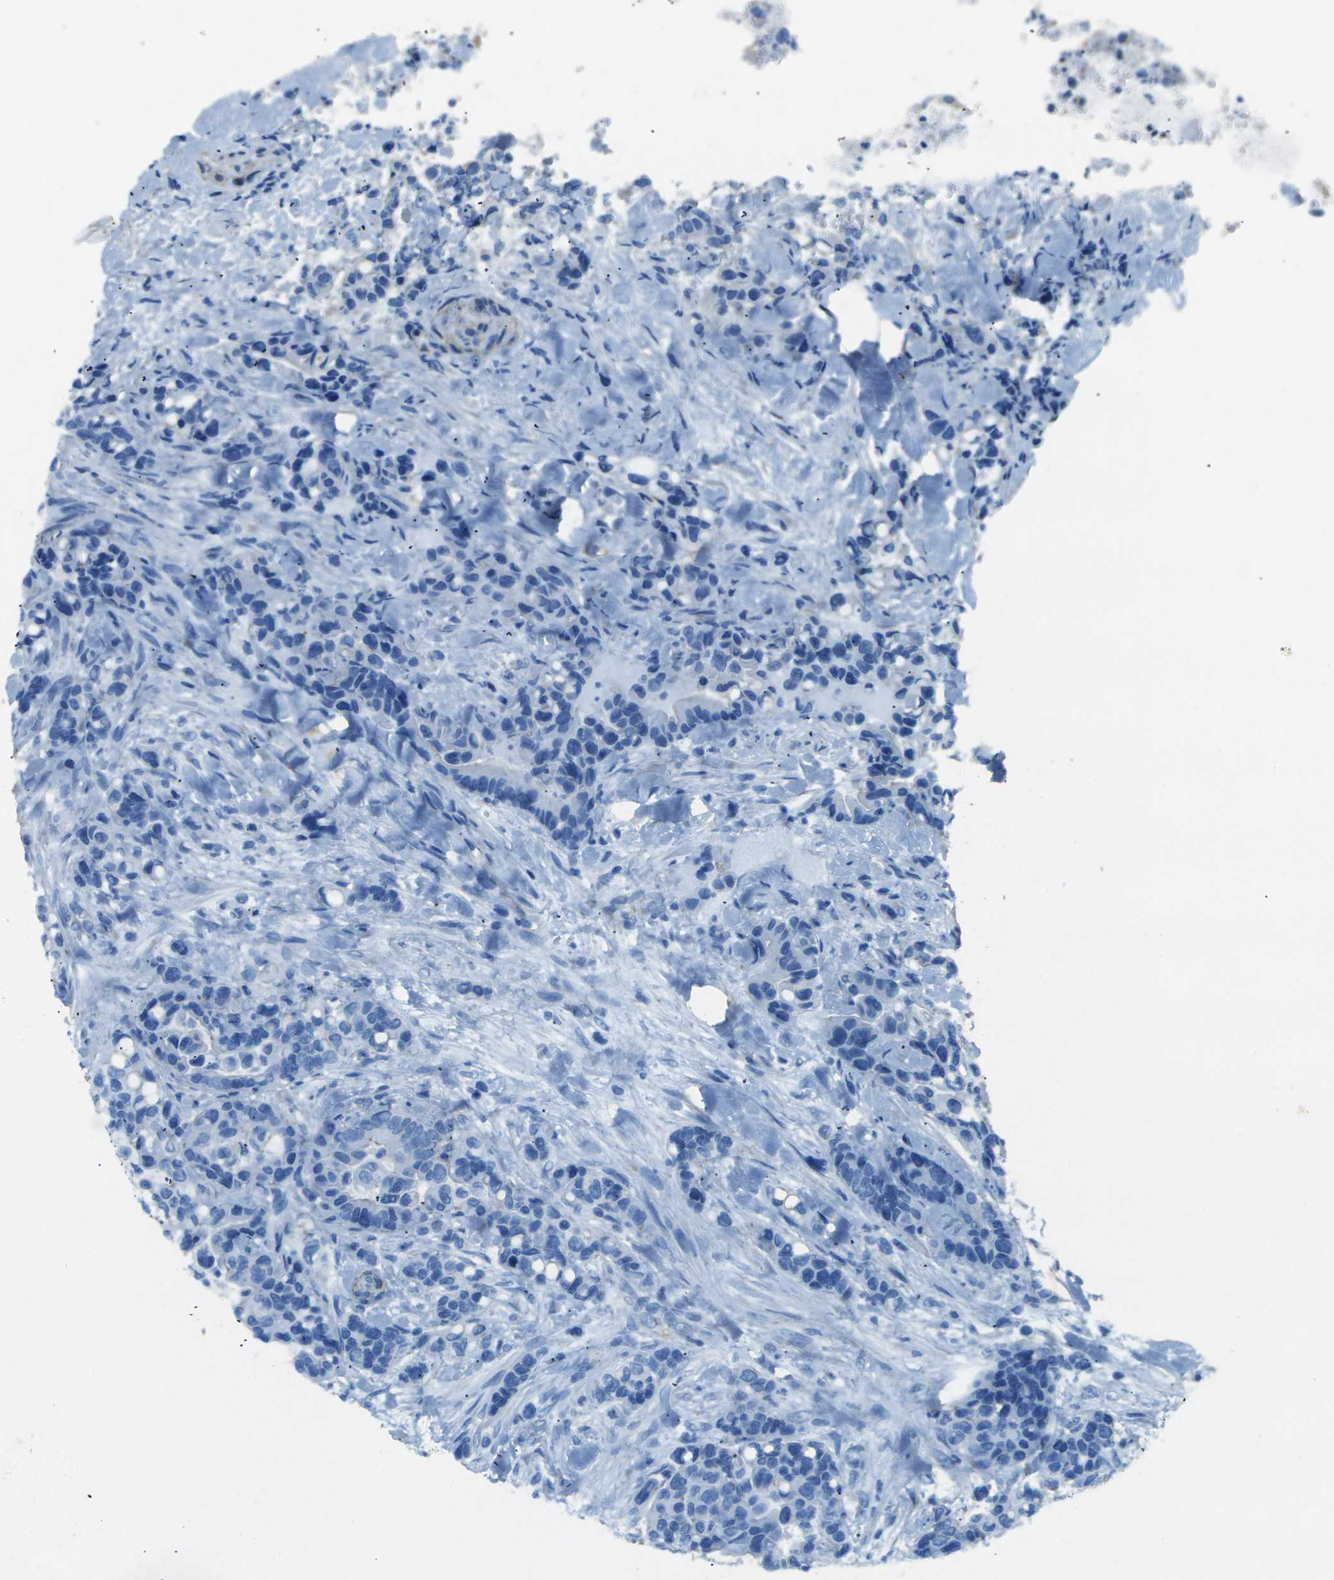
{"staining": {"intensity": "weak", "quantity": "<25%", "location": "cytoplasmic/membranous"}, "tissue": "colorectal cancer", "cell_type": "Tumor cells", "image_type": "cancer", "snomed": [{"axis": "morphology", "description": "Normal tissue, NOS"}, {"axis": "morphology", "description": "Adenocarcinoma, NOS"}, {"axis": "topography", "description": "Colon"}], "caption": "Image shows no protein positivity in tumor cells of colorectal cancer tissue.", "gene": "EPHA7", "patient": {"sex": "male", "age": 82}}